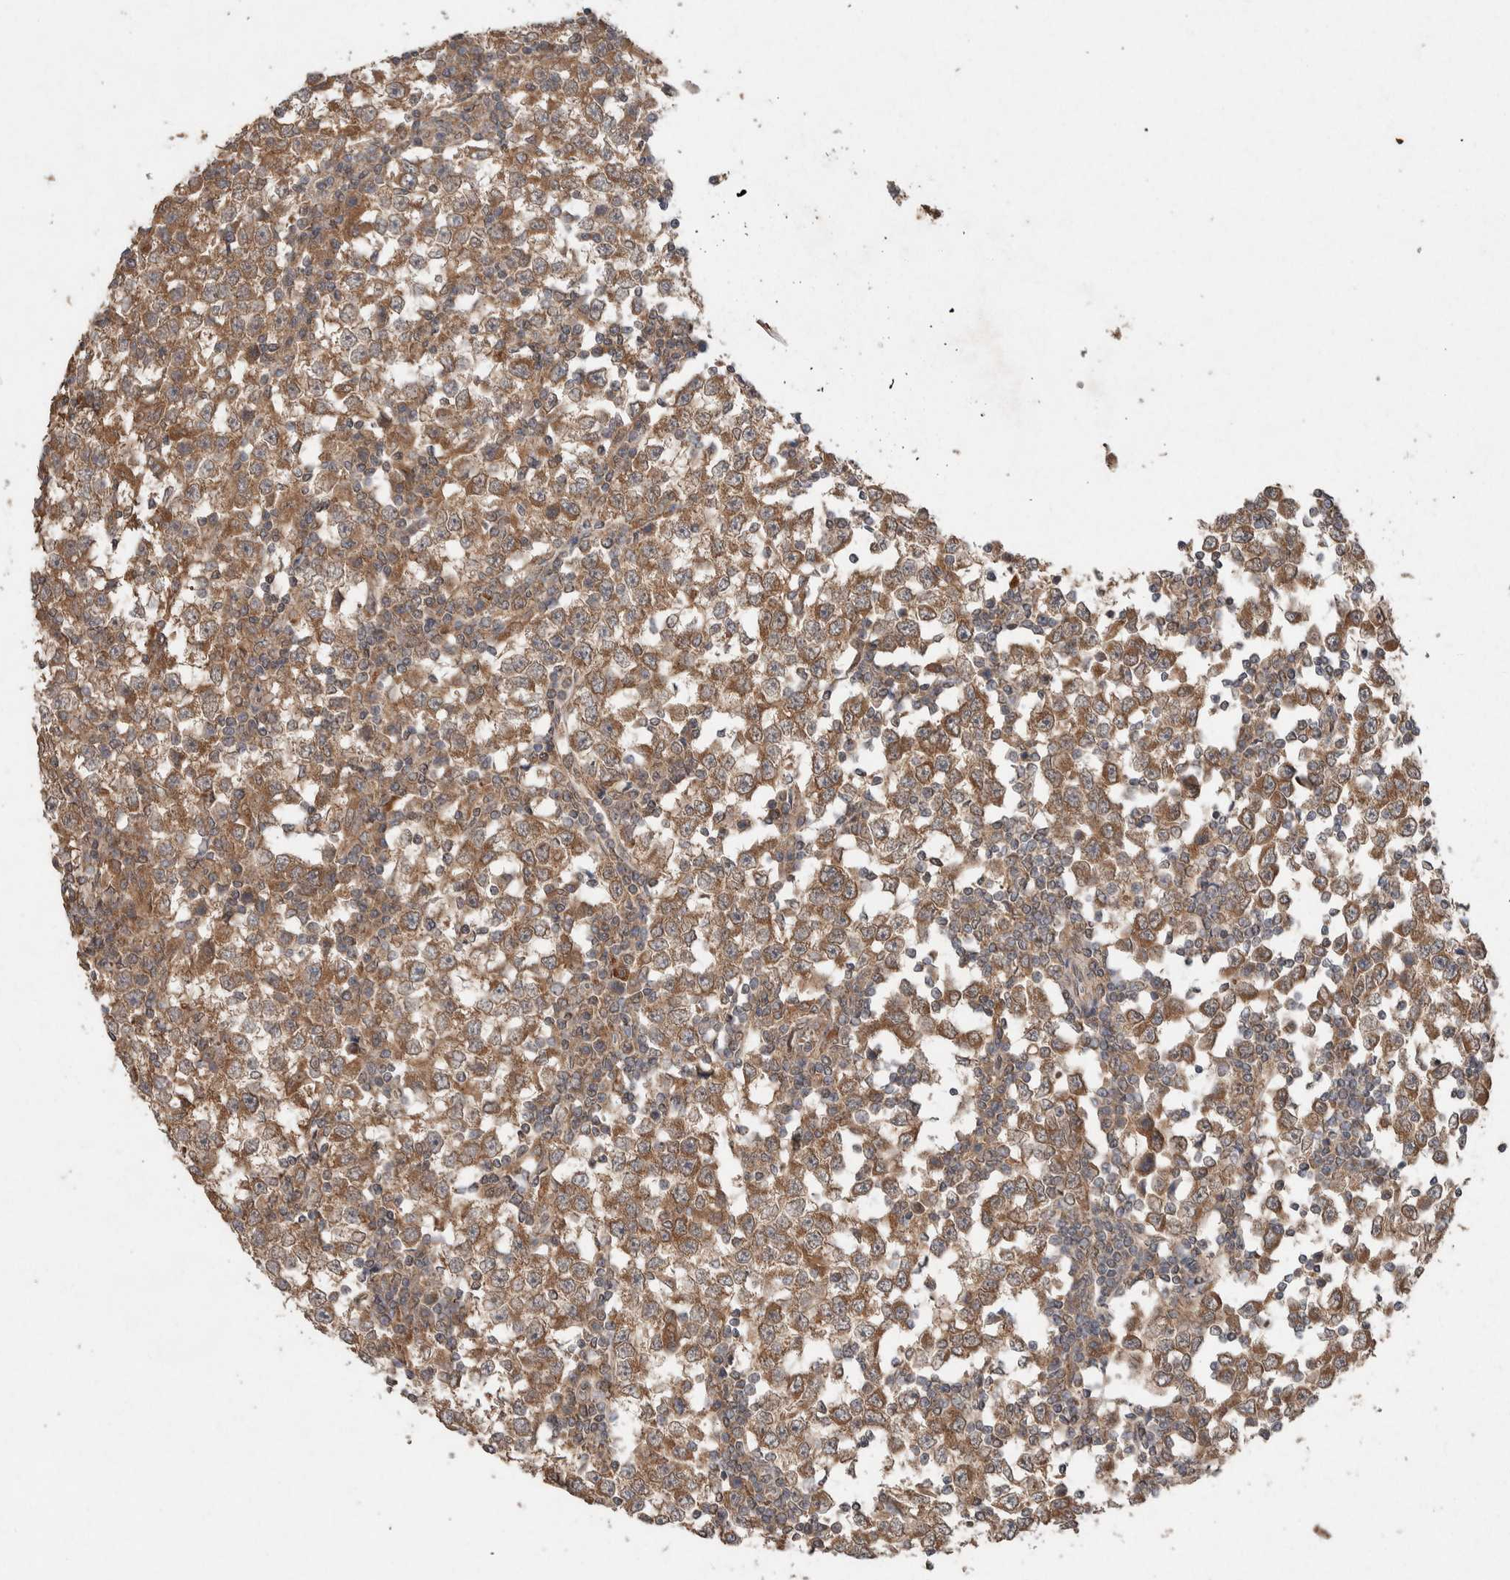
{"staining": {"intensity": "moderate", "quantity": ">75%", "location": "cytoplasmic/membranous"}, "tissue": "testis cancer", "cell_type": "Tumor cells", "image_type": "cancer", "snomed": [{"axis": "morphology", "description": "Seminoma, NOS"}, {"axis": "topography", "description": "Testis"}], "caption": "Immunohistochemistry (IHC) histopathology image of neoplastic tissue: human testis cancer (seminoma) stained using IHC demonstrates medium levels of moderate protein expression localized specifically in the cytoplasmic/membranous of tumor cells, appearing as a cytoplasmic/membranous brown color.", "gene": "KCNJ5", "patient": {"sex": "male", "age": 65}}